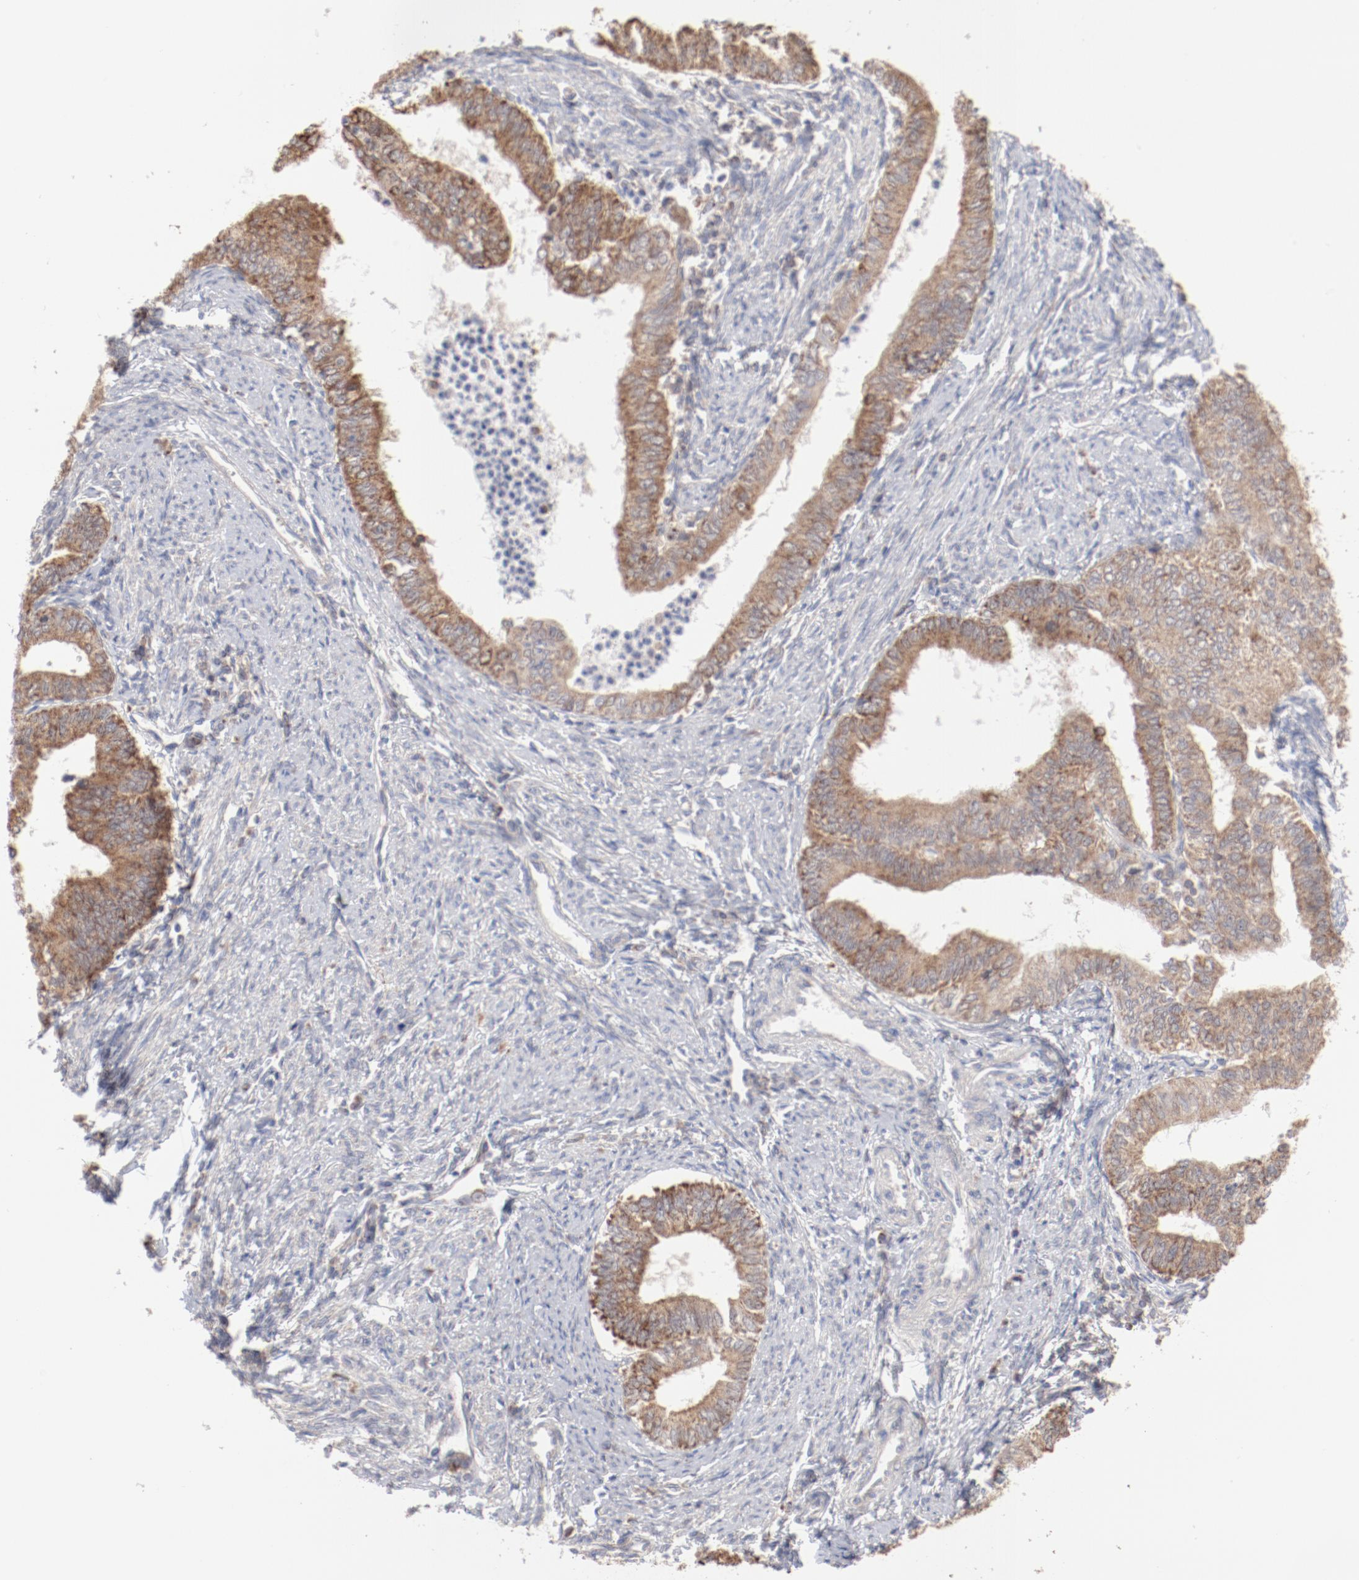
{"staining": {"intensity": "moderate", "quantity": ">75%", "location": "cytoplasmic/membranous"}, "tissue": "endometrial cancer", "cell_type": "Tumor cells", "image_type": "cancer", "snomed": [{"axis": "morphology", "description": "Adenocarcinoma, NOS"}, {"axis": "topography", "description": "Endometrium"}], "caption": "This photomicrograph demonstrates immunohistochemistry (IHC) staining of adenocarcinoma (endometrial), with medium moderate cytoplasmic/membranous expression in approximately >75% of tumor cells.", "gene": "PPFIBP2", "patient": {"sex": "female", "age": 66}}